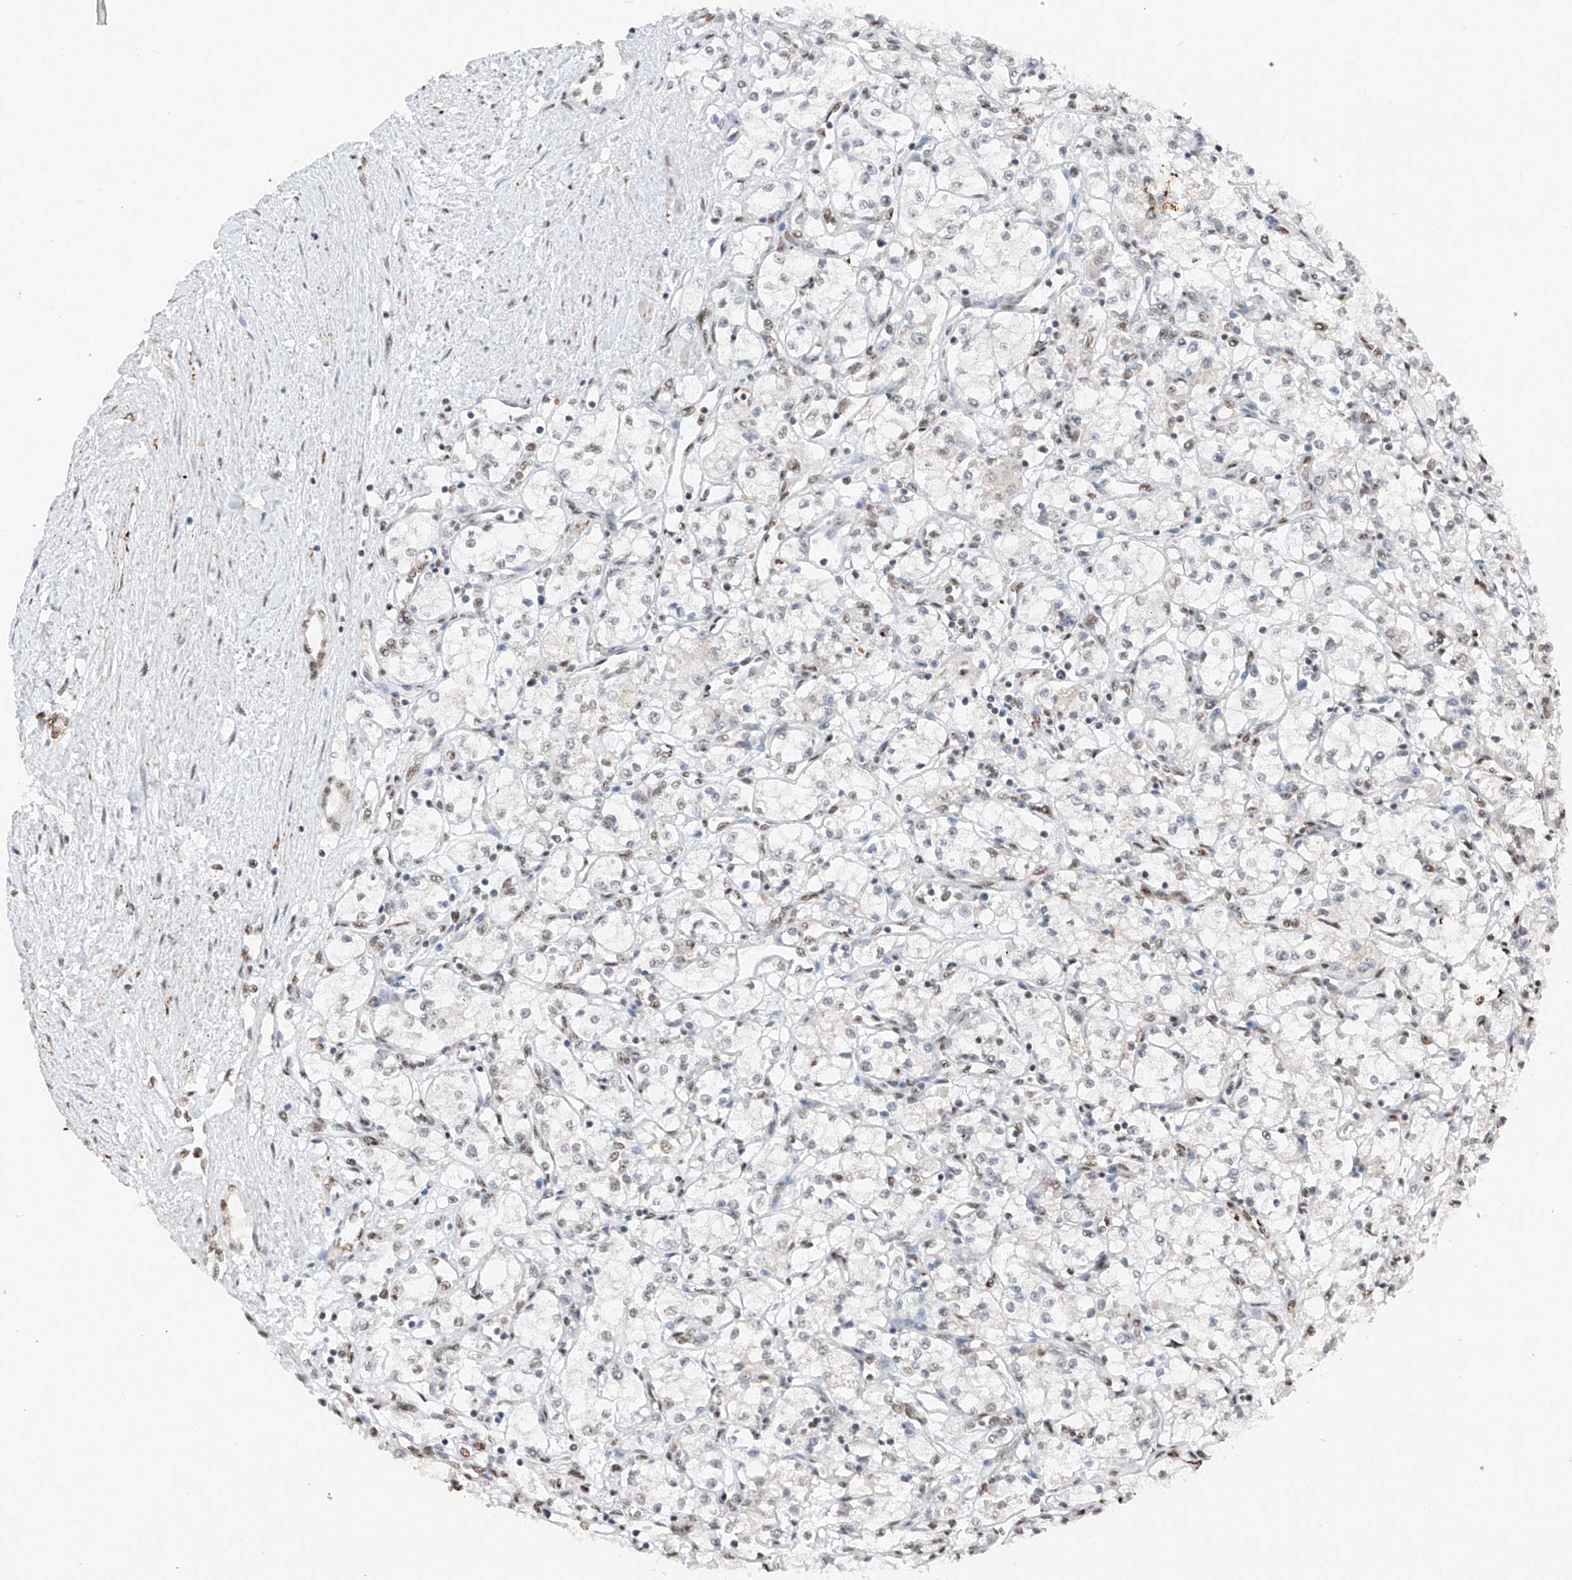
{"staining": {"intensity": "negative", "quantity": "none", "location": "none"}, "tissue": "renal cancer", "cell_type": "Tumor cells", "image_type": "cancer", "snomed": [{"axis": "morphology", "description": "Adenocarcinoma, NOS"}, {"axis": "topography", "description": "Kidney"}], "caption": "A micrograph of adenocarcinoma (renal) stained for a protein exhibits no brown staining in tumor cells.", "gene": "TBX4", "patient": {"sex": "male", "age": 59}}